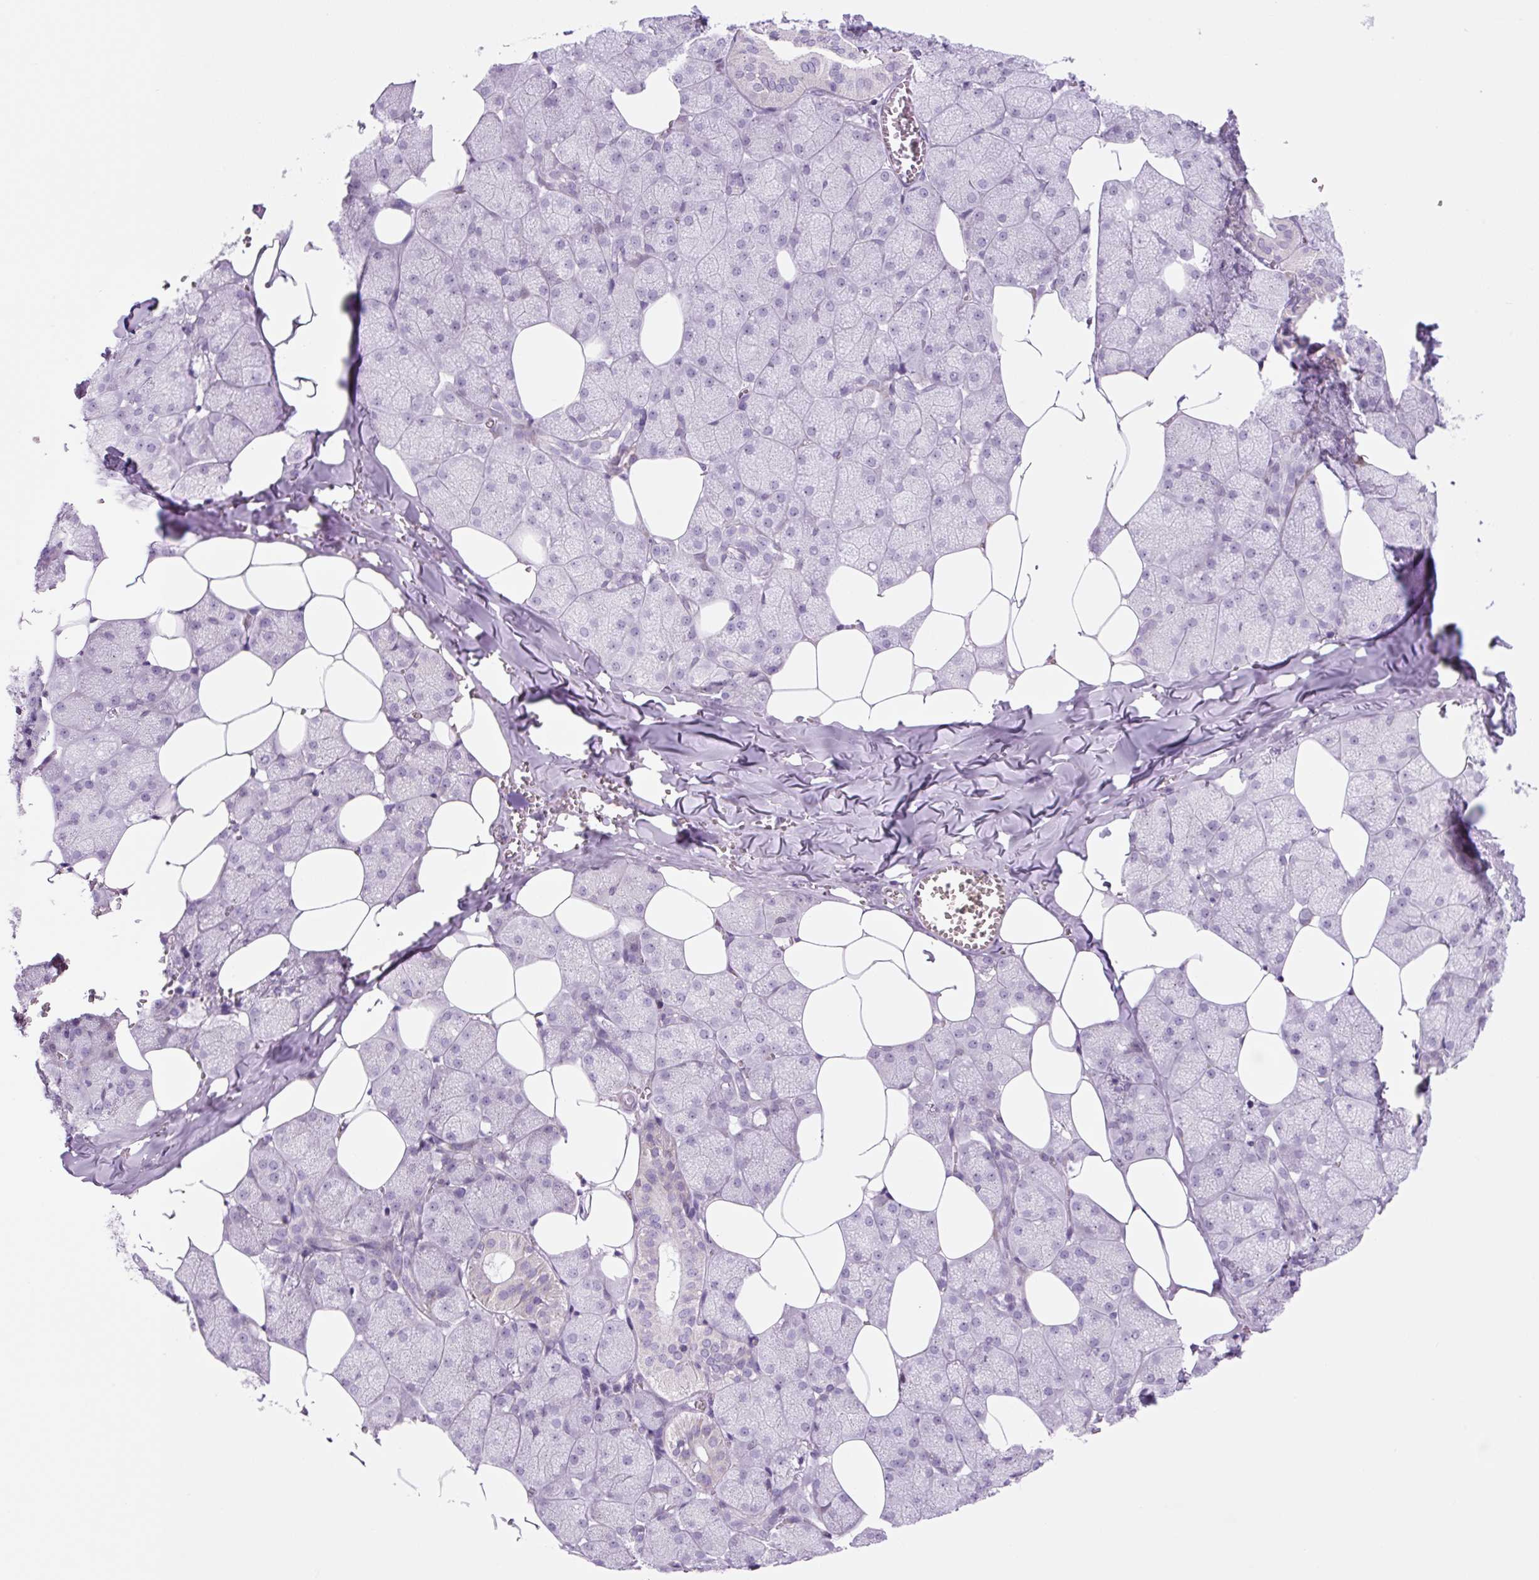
{"staining": {"intensity": "weak", "quantity": "<25%", "location": "nuclear"}, "tissue": "salivary gland", "cell_type": "Glandular cells", "image_type": "normal", "snomed": [{"axis": "morphology", "description": "Normal tissue, NOS"}, {"axis": "topography", "description": "Salivary gland"}, {"axis": "topography", "description": "Peripheral nerve tissue"}], "caption": "IHC micrograph of benign human salivary gland stained for a protein (brown), which exhibits no positivity in glandular cells. (Brightfield microscopy of DAB immunohistochemistry at high magnification).", "gene": "RRS1", "patient": {"sex": "male", "age": 38}}